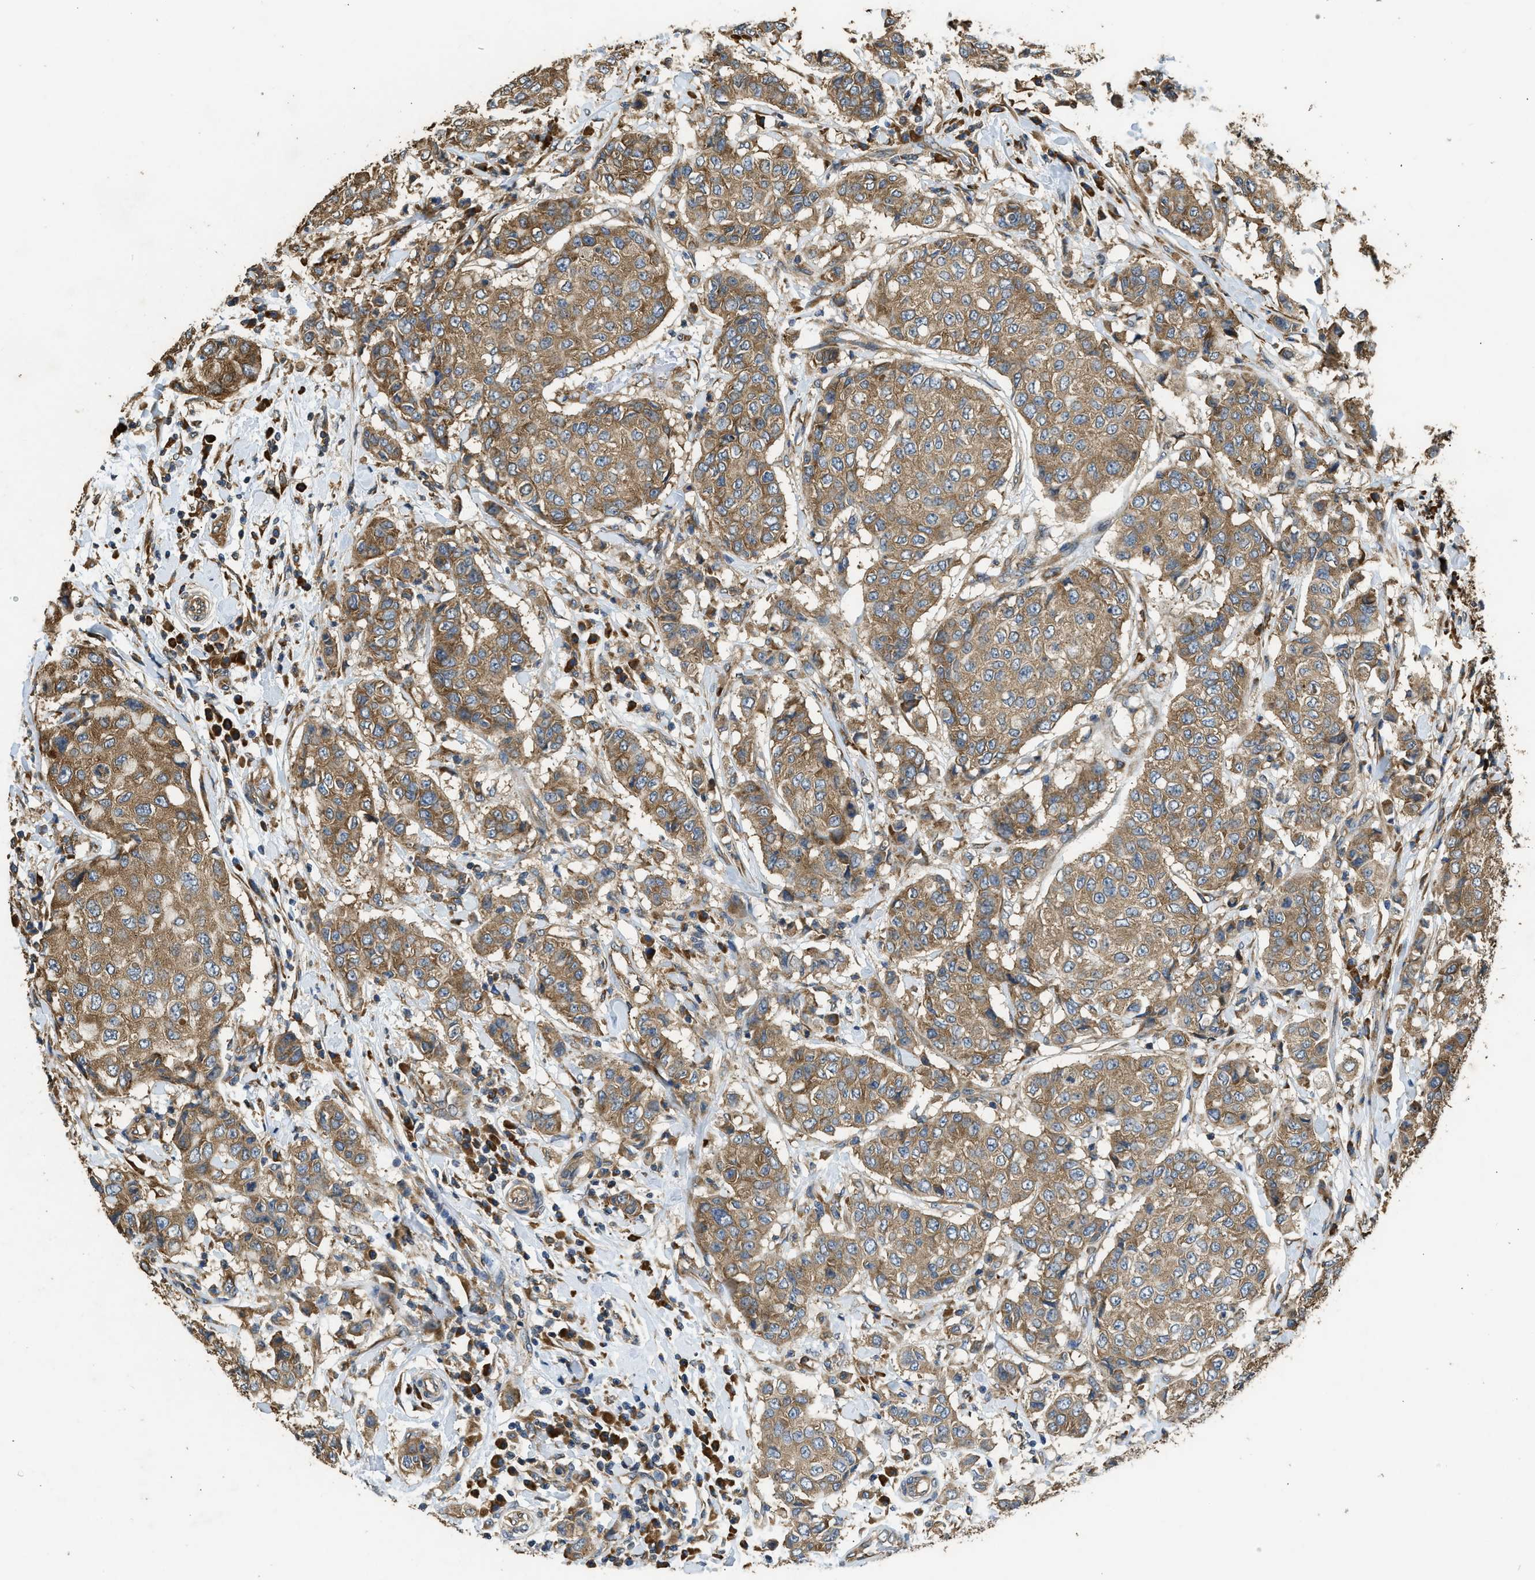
{"staining": {"intensity": "moderate", "quantity": ">75%", "location": "cytoplasmic/membranous"}, "tissue": "breast cancer", "cell_type": "Tumor cells", "image_type": "cancer", "snomed": [{"axis": "morphology", "description": "Duct carcinoma"}, {"axis": "topography", "description": "Breast"}], "caption": "Tumor cells show medium levels of moderate cytoplasmic/membranous staining in about >75% of cells in human breast invasive ductal carcinoma.", "gene": "SLC36A4", "patient": {"sex": "female", "age": 27}}